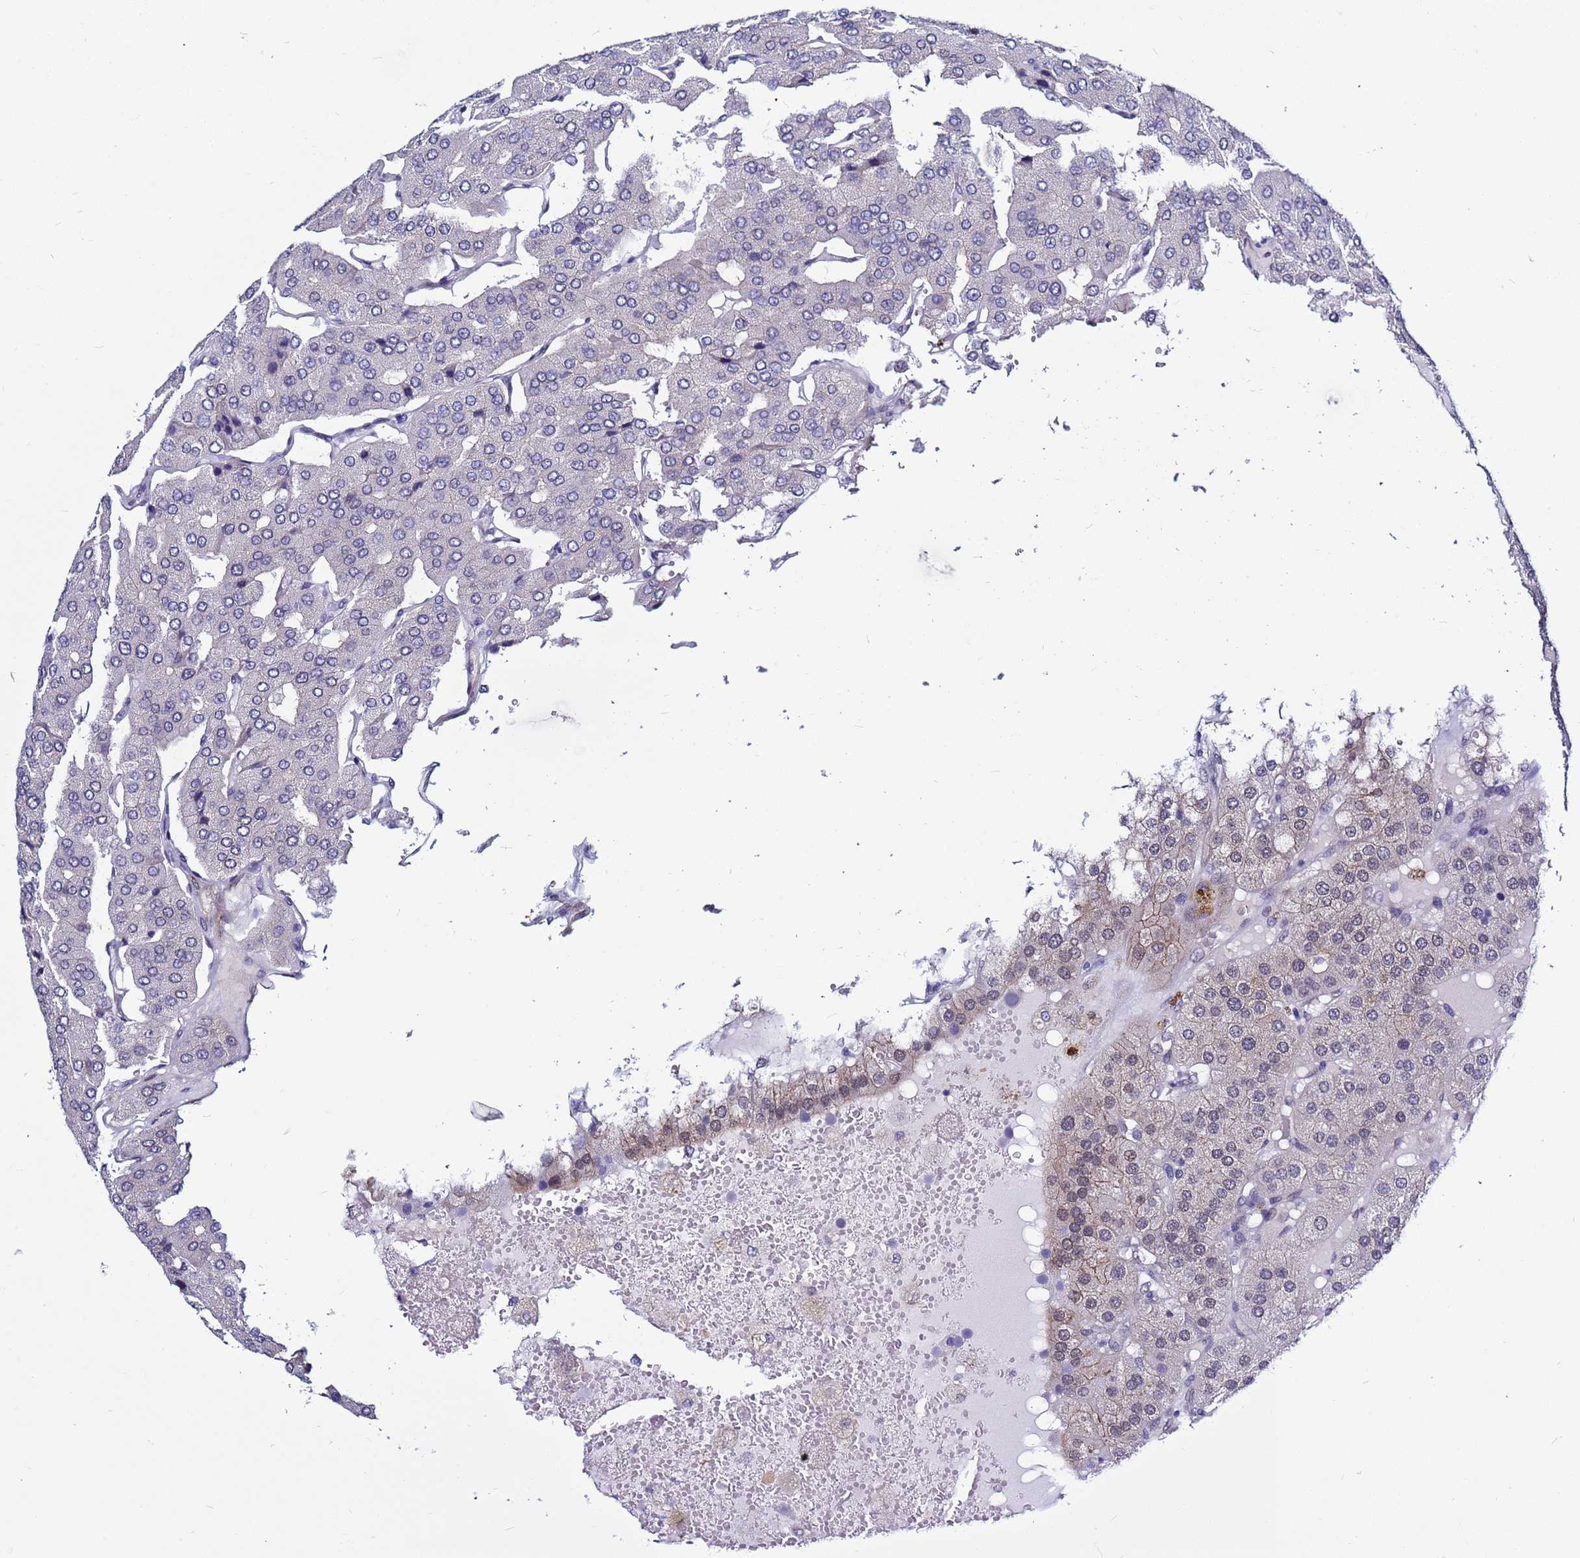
{"staining": {"intensity": "negative", "quantity": "none", "location": "none"}, "tissue": "parathyroid gland", "cell_type": "Glandular cells", "image_type": "normal", "snomed": [{"axis": "morphology", "description": "Normal tissue, NOS"}, {"axis": "morphology", "description": "Adenoma, NOS"}, {"axis": "topography", "description": "Parathyroid gland"}], "caption": "DAB immunohistochemical staining of normal parathyroid gland demonstrates no significant positivity in glandular cells.", "gene": "TRIM37", "patient": {"sex": "female", "age": 86}}